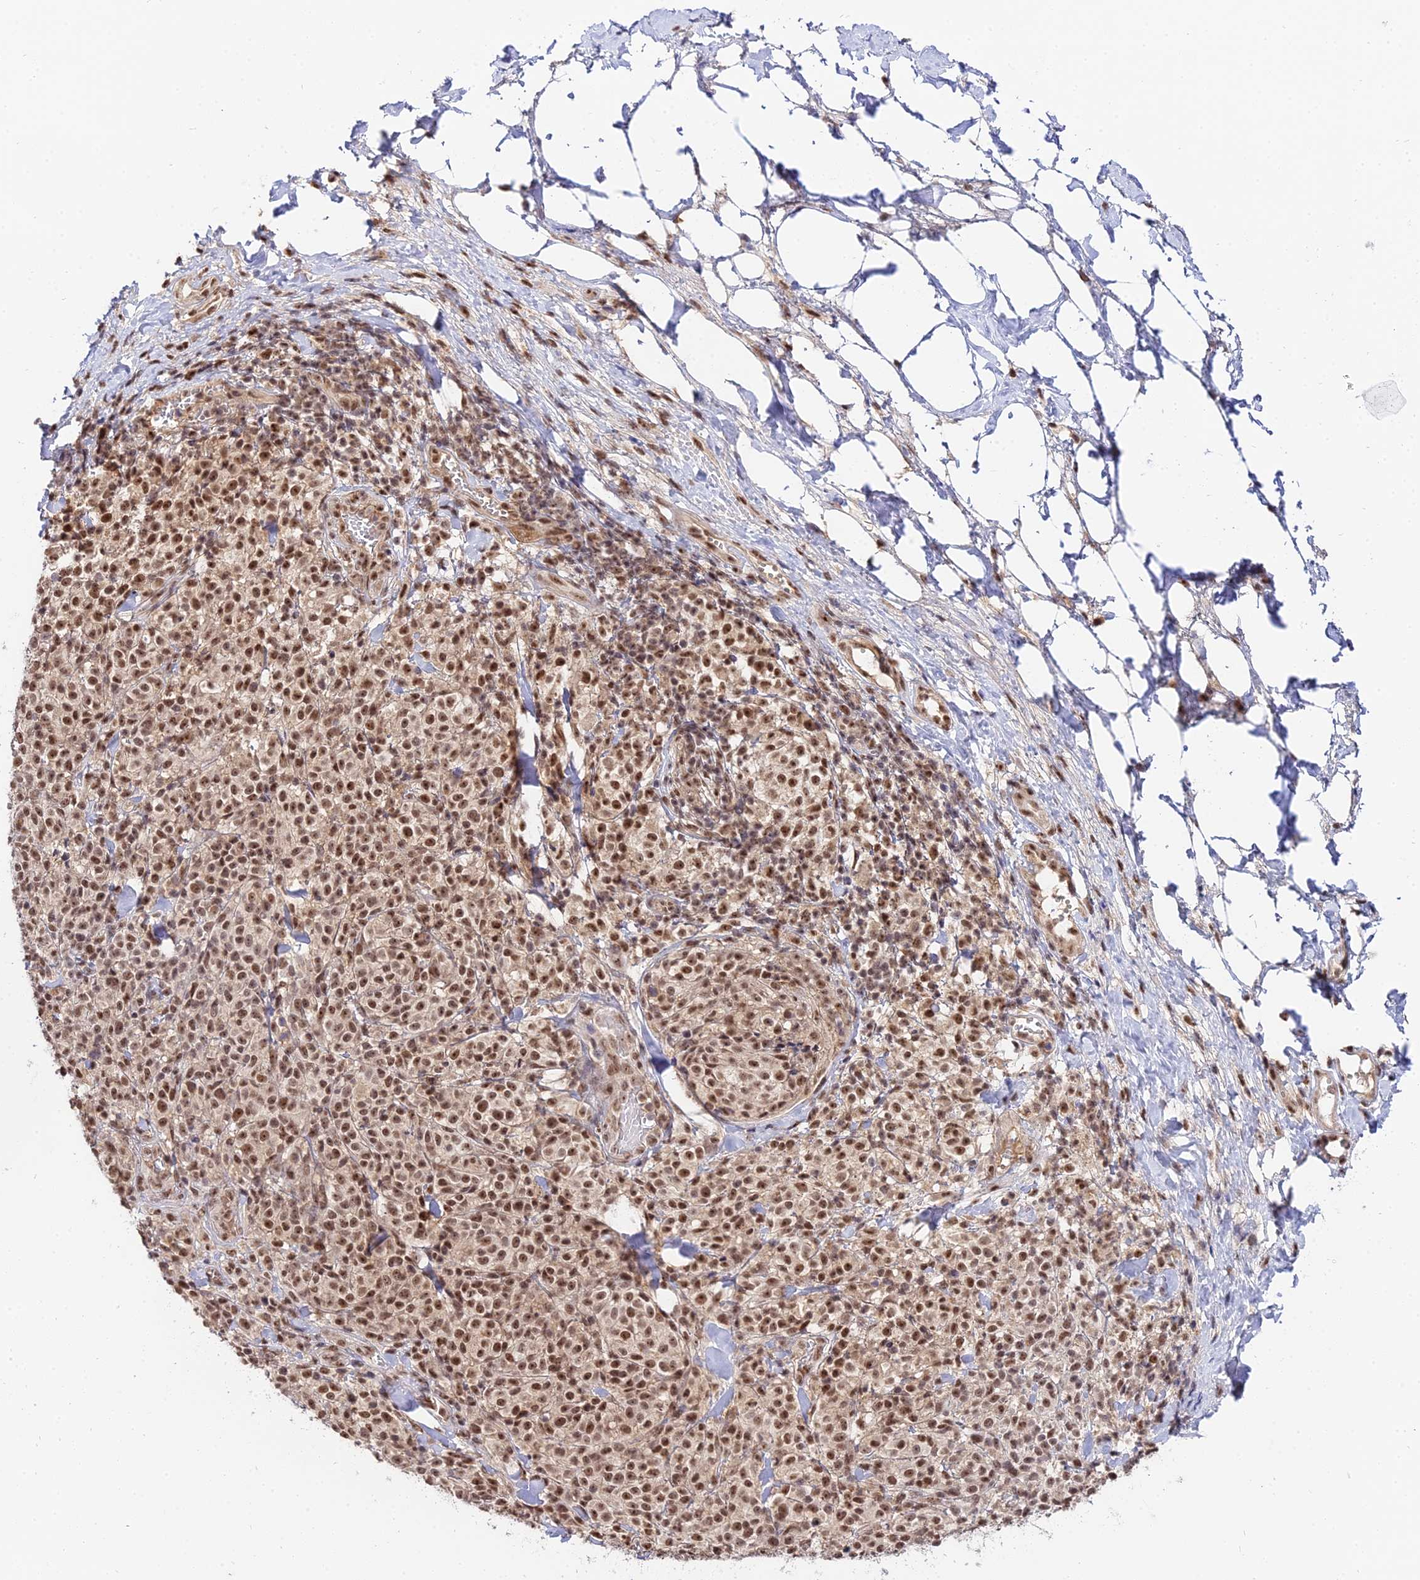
{"staining": {"intensity": "strong", "quantity": ">75%", "location": "nuclear"}, "tissue": "melanoma", "cell_type": "Tumor cells", "image_type": "cancer", "snomed": [{"axis": "morphology", "description": "Normal tissue, NOS"}, {"axis": "morphology", "description": "Malignant melanoma, NOS"}, {"axis": "topography", "description": "Skin"}], "caption": "Strong nuclear protein expression is present in approximately >75% of tumor cells in malignant melanoma.", "gene": "EXOSC3", "patient": {"sex": "female", "age": 34}}